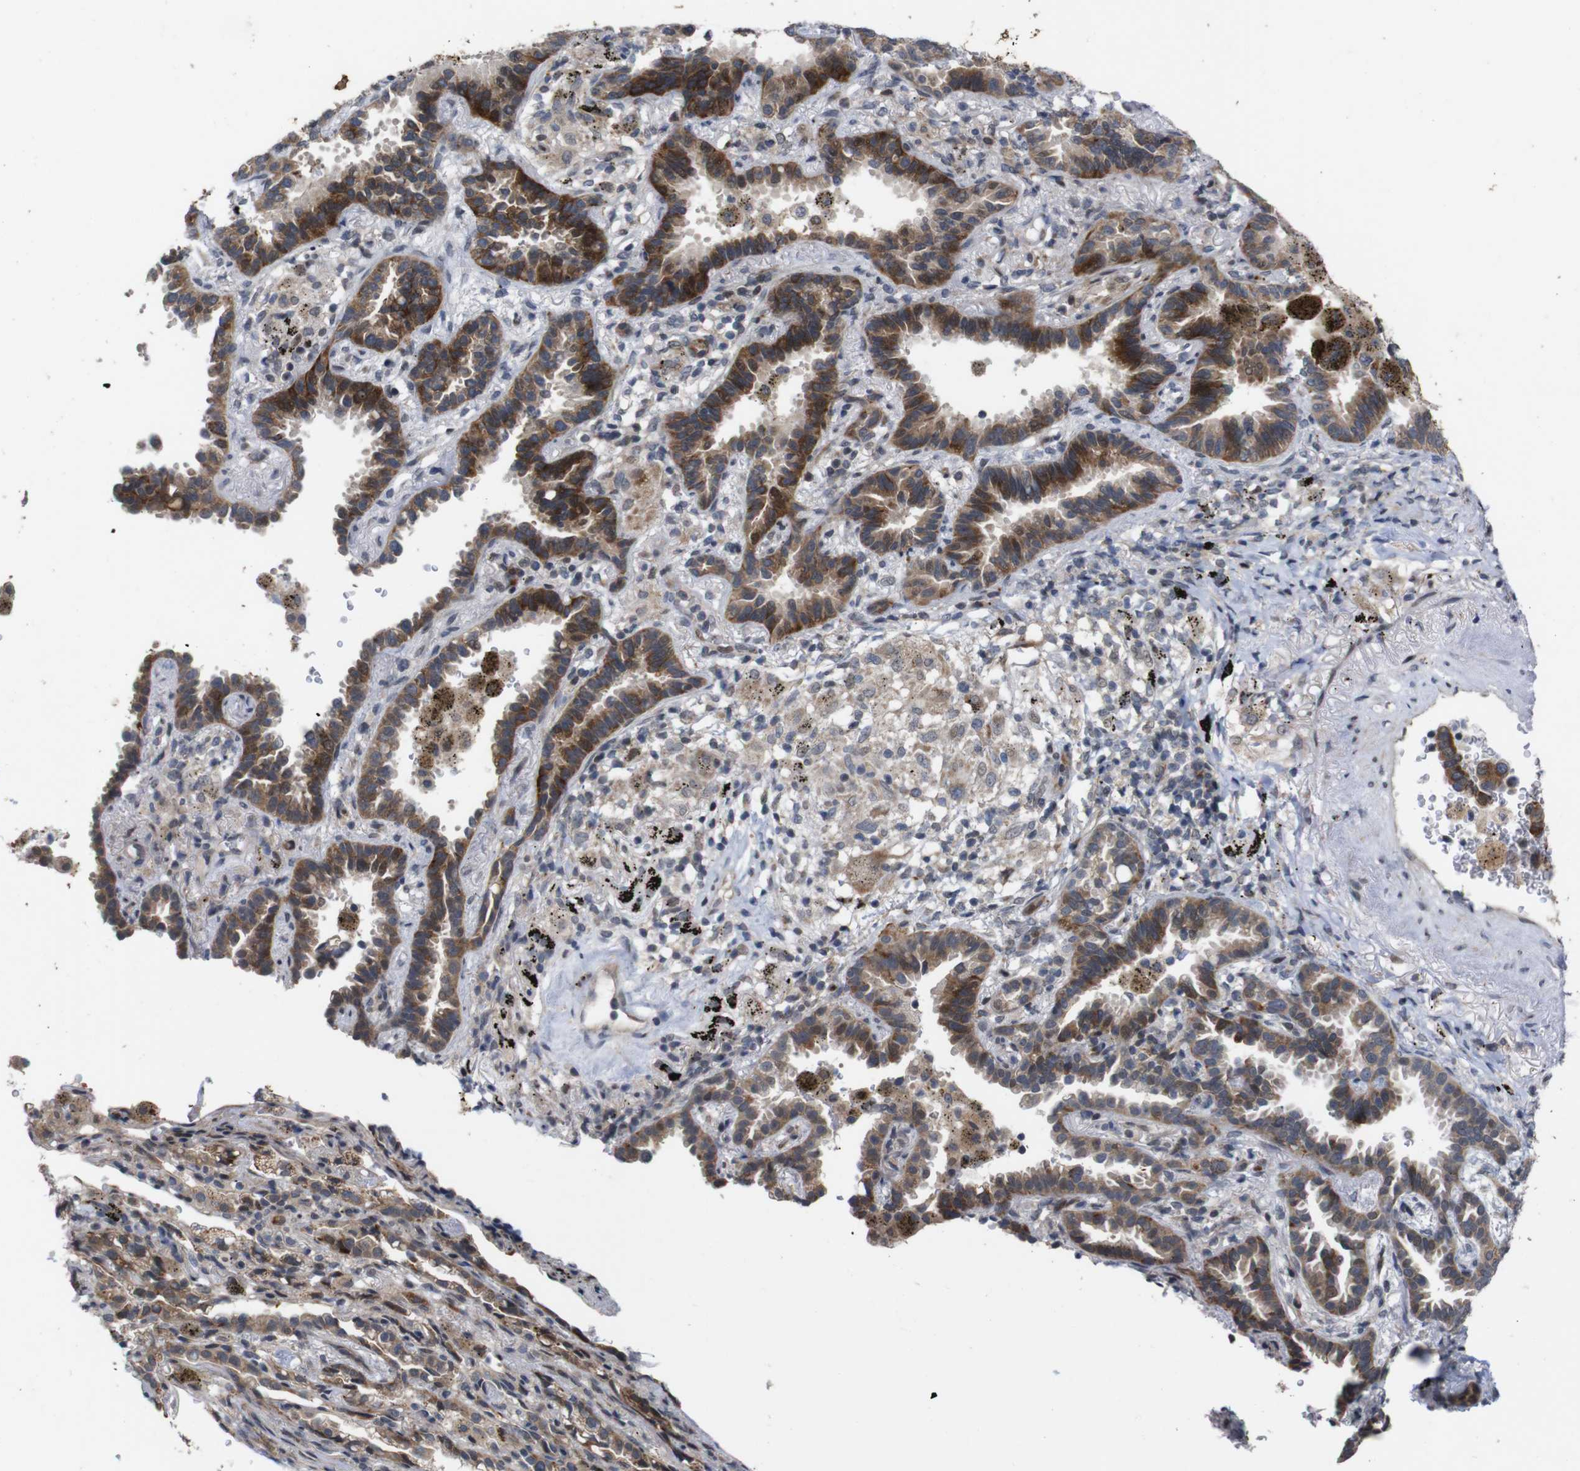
{"staining": {"intensity": "strong", "quantity": "25%-75%", "location": "cytoplasmic/membranous"}, "tissue": "lung cancer", "cell_type": "Tumor cells", "image_type": "cancer", "snomed": [{"axis": "morphology", "description": "Normal tissue, NOS"}, {"axis": "morphology", "description": "Adenocarcinoma, NOS"}, {"axis": "topography", "description": "Lung"}], "caption": "Human lung cancer stained for a protein (brown) exhibits strong cytoplasmic/membranous positive positivity in approximately 25%-75% of tumor cells.", "gene": "ATP7B", "patient": {"sex": "male", "age": 59}}